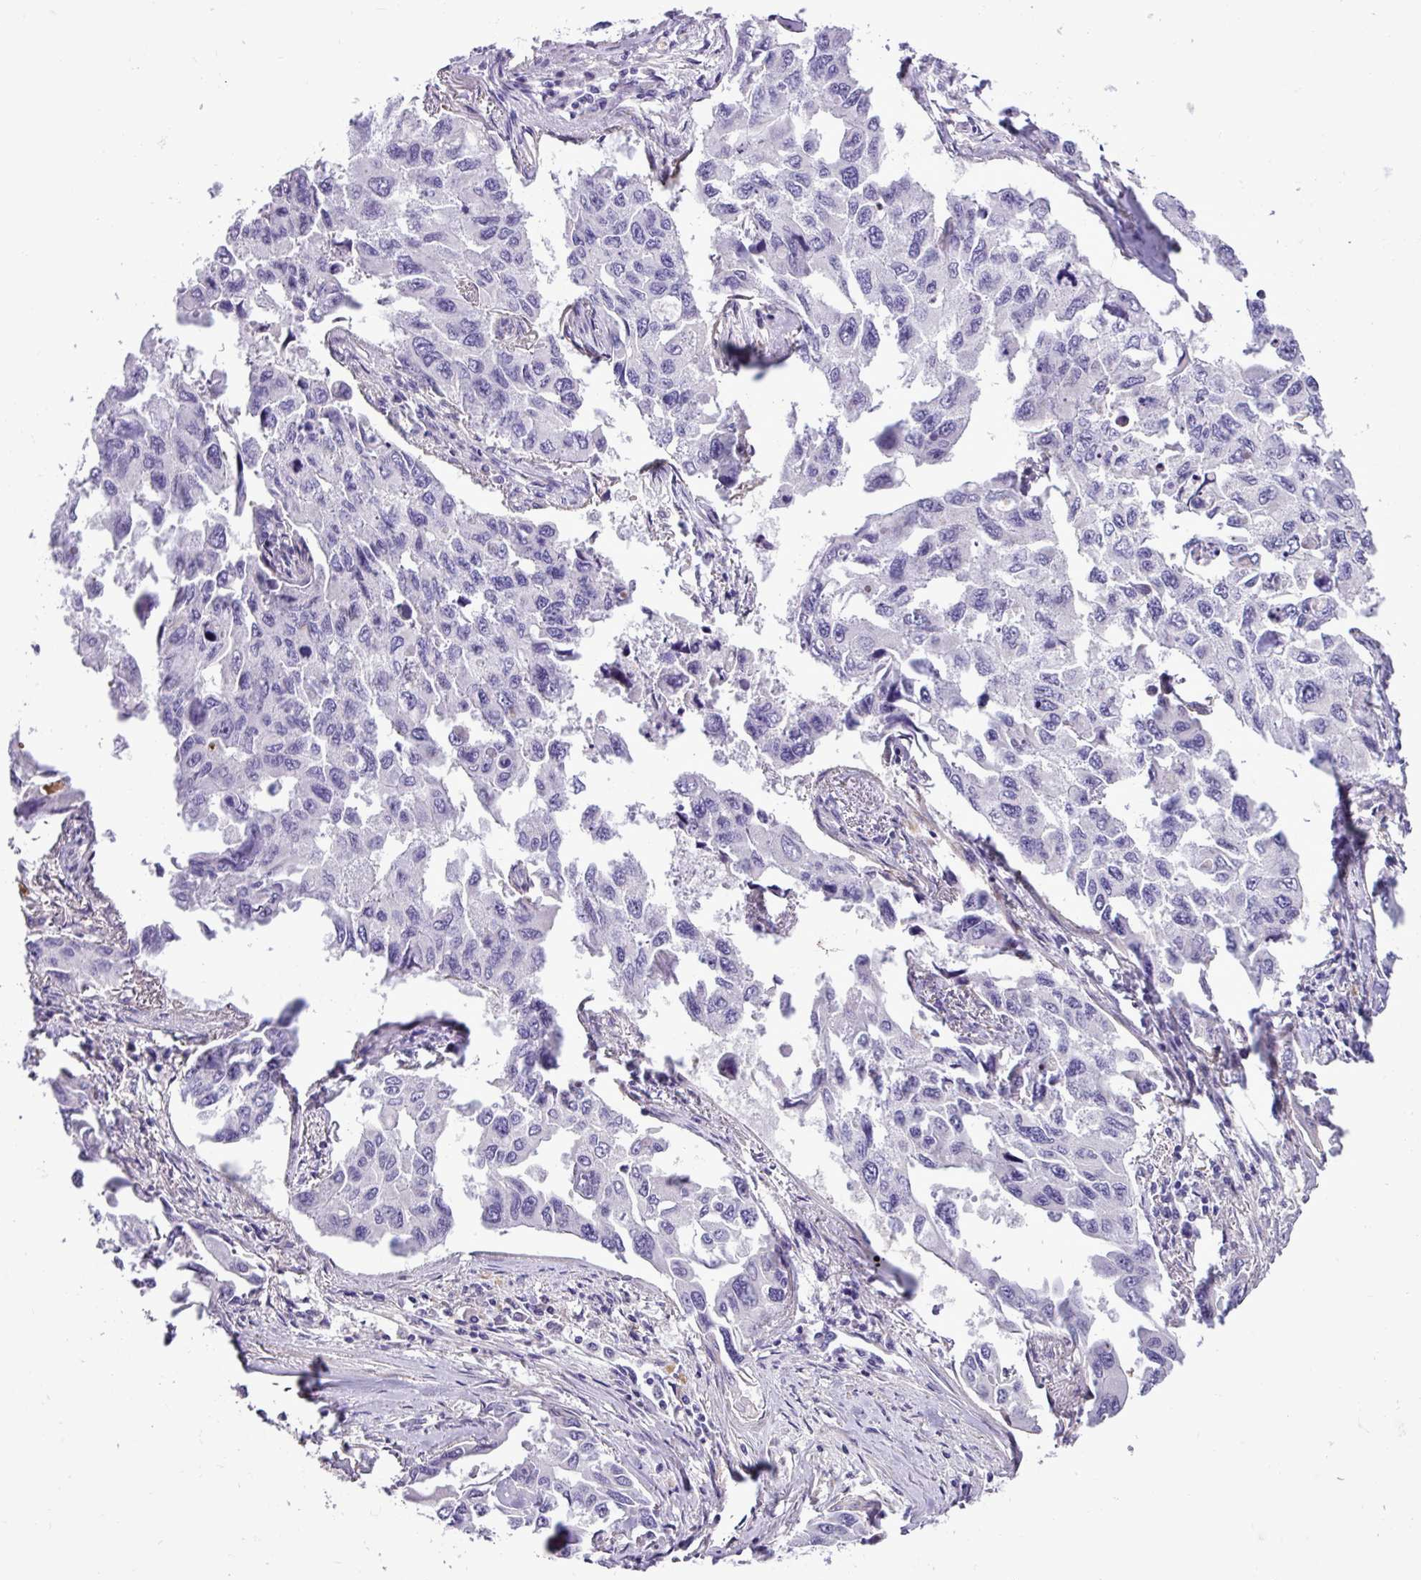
{"staining": {"intensity": "negative", "quantity": "none", "location": "none"}, "tissue": "lung cancer", "cell_type": "Tumor cells", "image_type": "cancer", "snomed": [{"axis": "morphology", "description": "Adenocarcinoma, NOS"}, {"axis": "topography", "description": "Lung"}], "caption": "Immunohistochemistry of human lung cancer (adenocarcinoma) displays no positivity in tumor cells.", "gene": "C11orf91", "patient": {"sex": "male", "age": 64}}